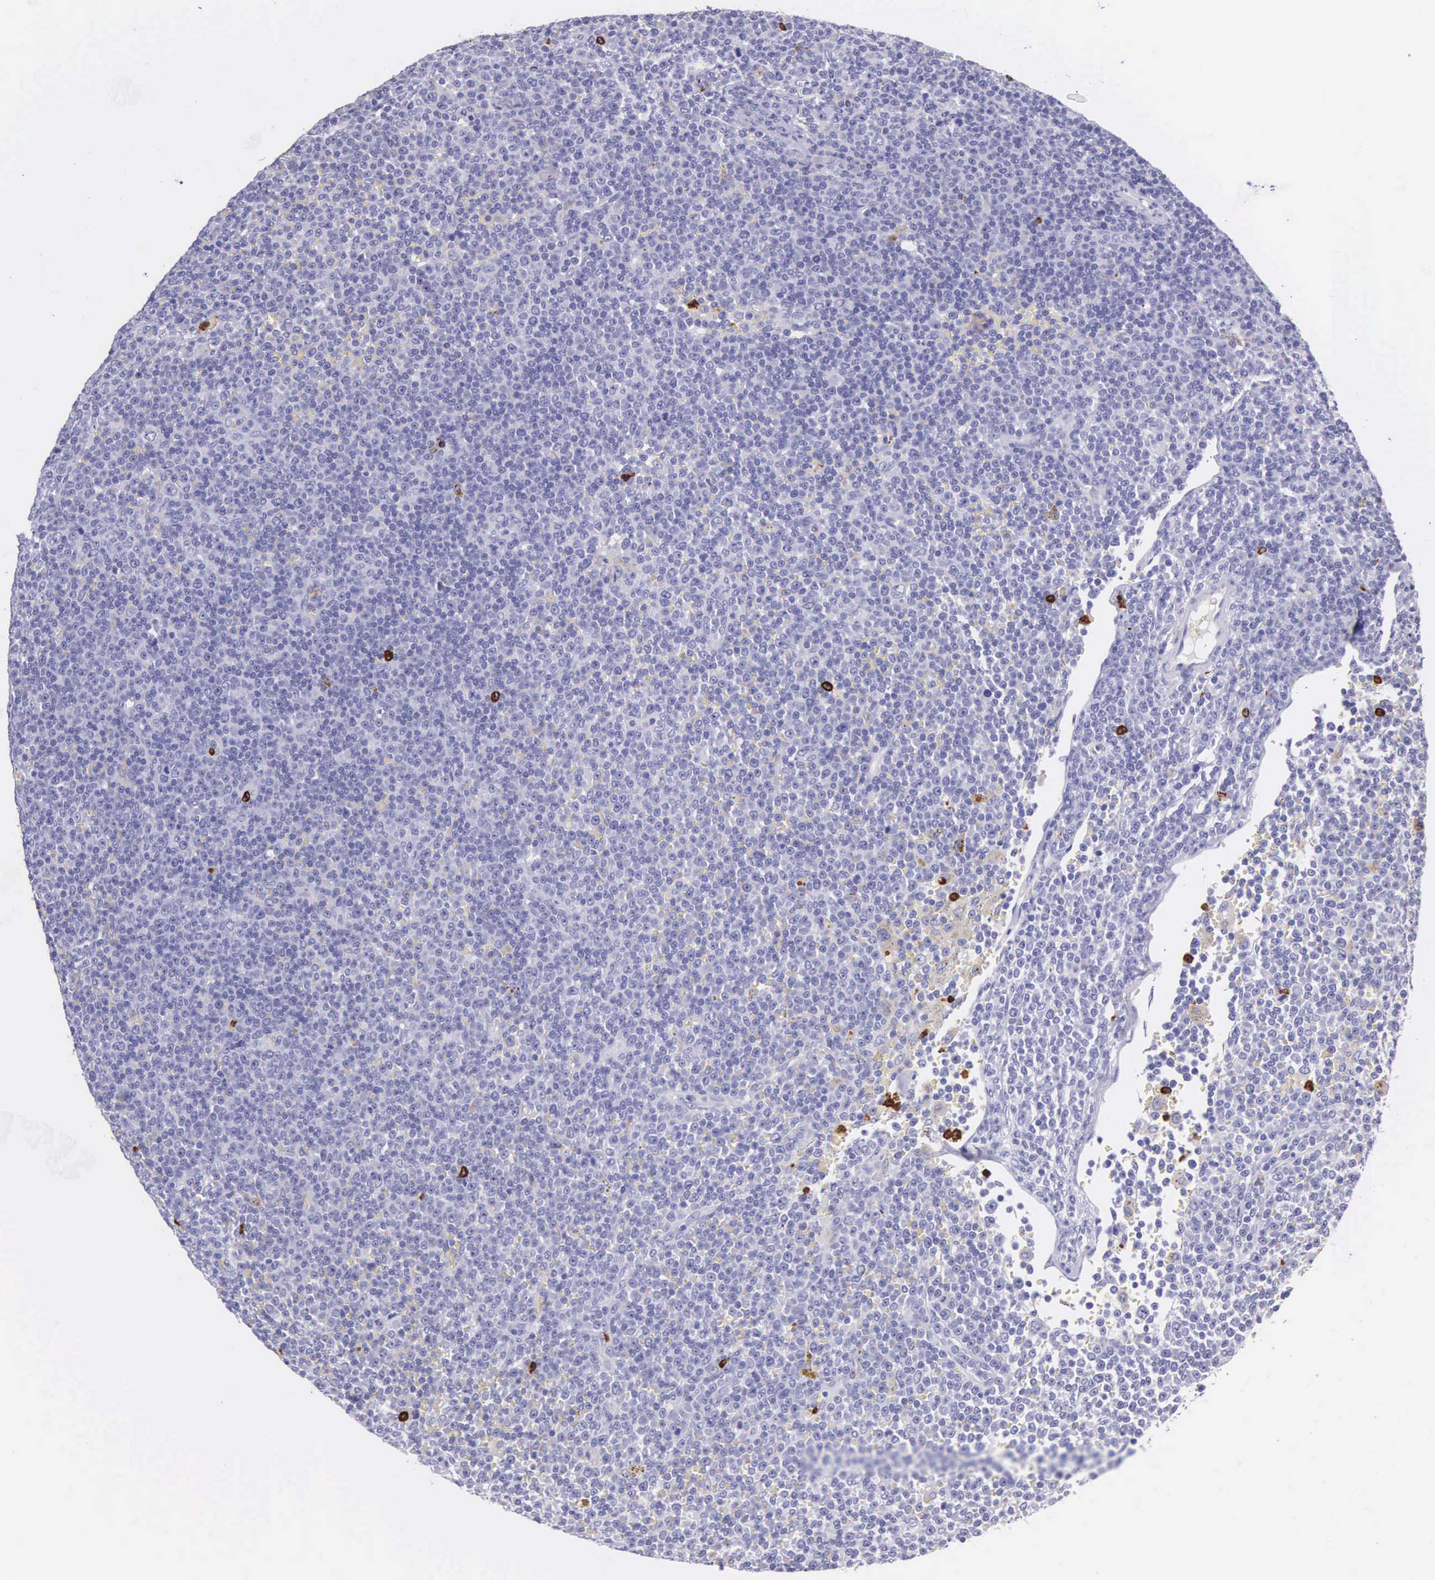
{"staining": {"intensity": "negative", "quantity": "none", "location": "none"}, "tissue": "lymphoma", "cell_type": "Tumor cells", "image_type": "cancer", "snomed": [{"axis": "morphology", "description": "Malignant lymphoma, non-Hodgkin's type, Low grade"}, {"axis": "topography", "description": "Lymph node"}], "caption": "Immunohistochemistry photomicrograph of malignant lymphoma, non-Hodgkin's type (low-grade) stained for a protein (brown), which shows no expression in tumor cells.", "gene": "FCN1", "patient": {"sex": "male", "age": 50}}